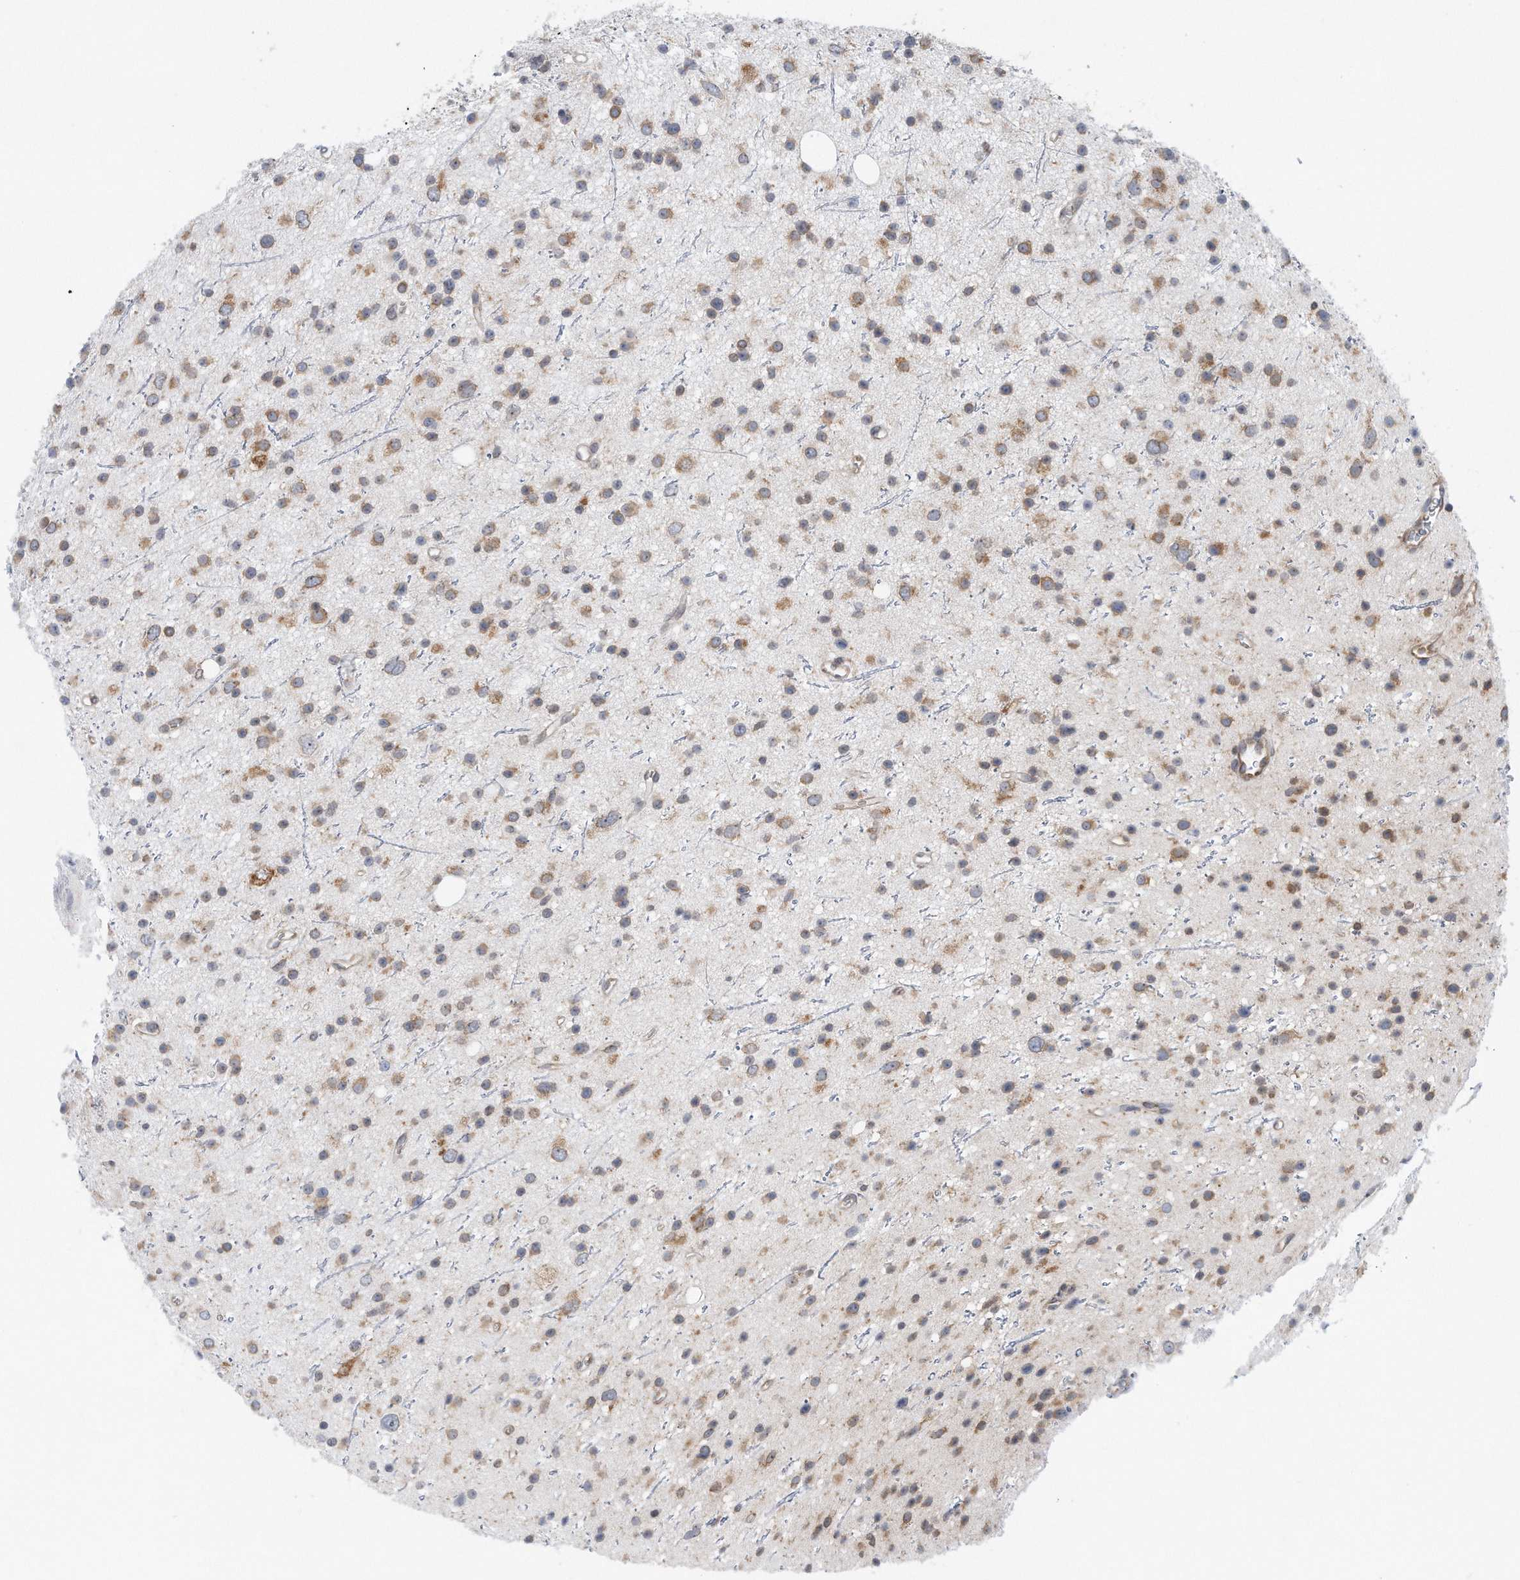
{"staining": {"intensity": "weak", "quantity": ">75%", "location": "cytoplasmic/membranous"}, "tissue": "glioma", "cell_type": "Tumor cells", "image_type": "cancer", "snomed": [{"axis": "morphology", "description": "Glioma, malignant, Low grade"}, {"axis": "topography", "description": "Cerebral cortex"}], "caption": "A photomicrograph of human glioma stained for a protein demonstrates weak cytoplasmic/membranous brown staining in tumor cells.", "gene": "RPL26L1", "patient": {"sex": "female", "age": 39}}